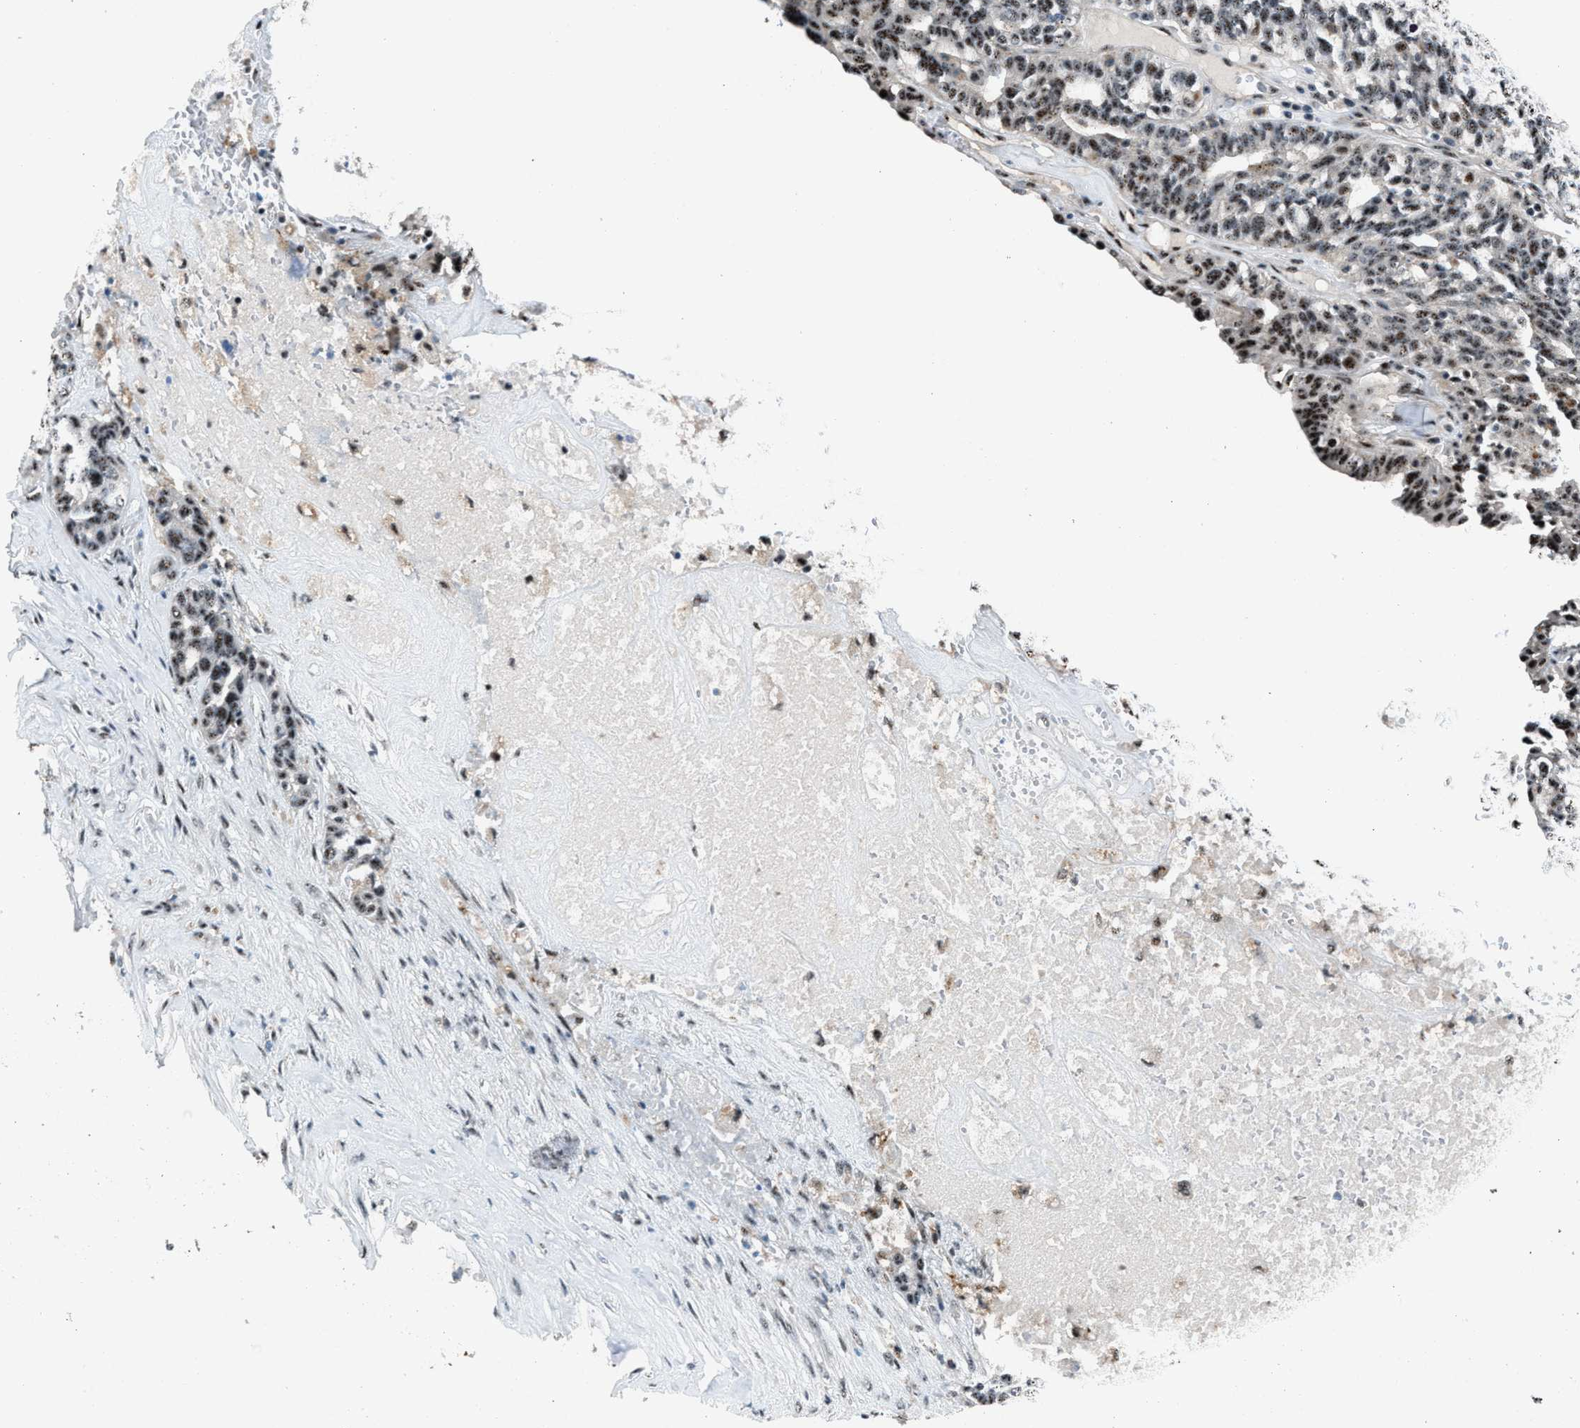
{"staining": {"intensity": "moderate", "quantity": ">75%", "location": "nuclear"}, "tissue": "ovarian cancer", "cell_type": "Tumor cells", "image_type": "cancer", "snomed": [{"axis": "morphology", "description": "Cystadenocarcinoma, serous, NOS"}, {"axis": "topography", "description": "Ovary"}], "caption": "Moderate nuclear expression is identified in about >75% of tumor cells in ovarian cancer (serous cystadenocarcinoma).", "gene": "CENPP", "patient": {"sex": "female", "age": 59}}